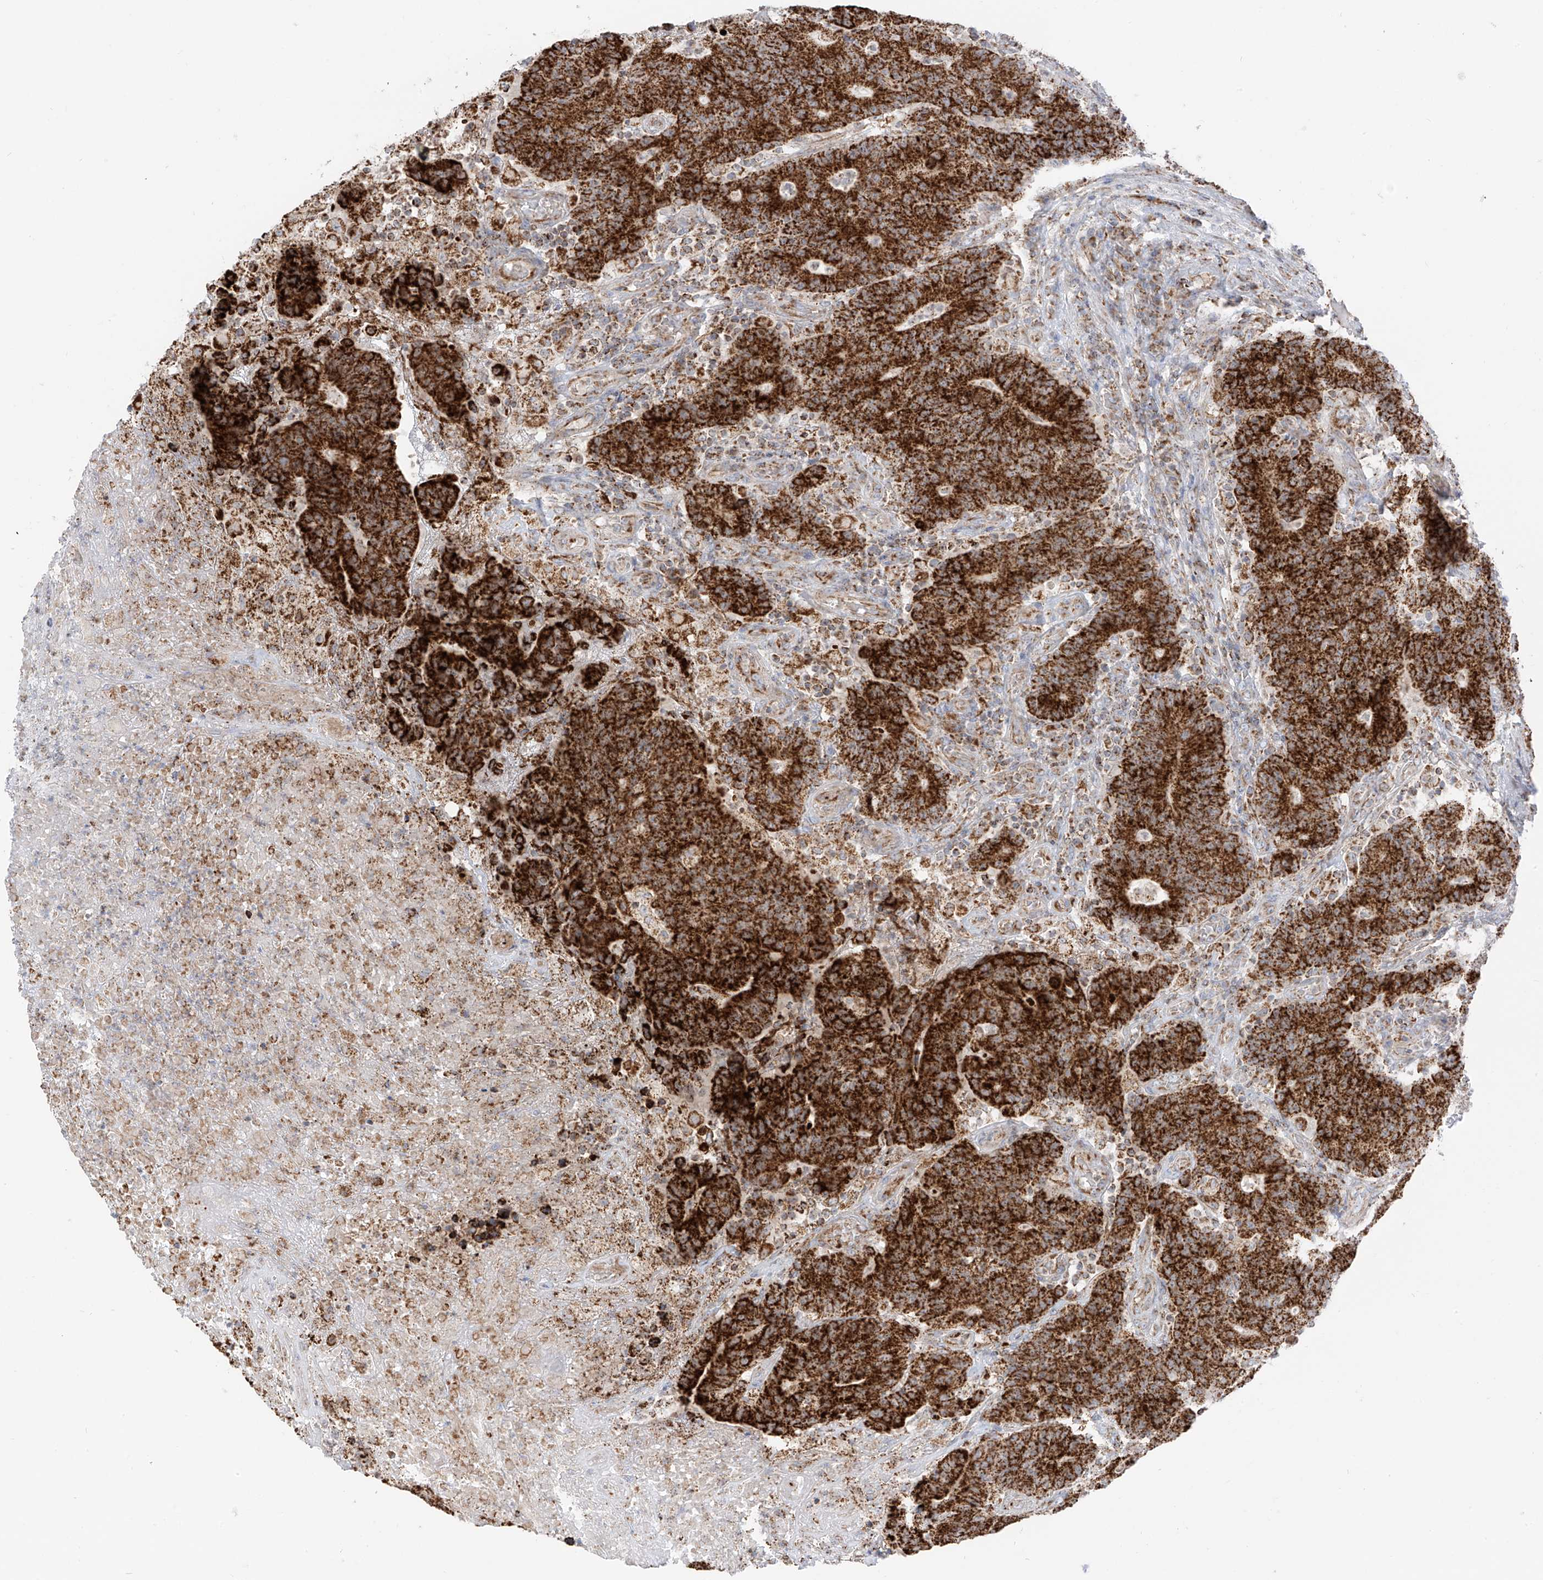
{"staining": {"intensity": "strong", "quantity": ">75%", "location": "cytoplasmic/membranous"}, "tissue": "colorectal cancer", "cell_type": "Tumor cells", "image_type": "cancer", "snomed": [{"axis": "morphology", "description": "Normal tissue, NOS"}, {"axis": "morphology", "description": "Adenocarcinoma, NOS"}, {"axis": "topography", "description": "Colon"}], "caption": "A brown stain labels strong cytoplasmic/membranous staining of a protein in human colorectal adenocarcinoma tumor cells.", "gene": "ETHE1", "patient": {"sex": "female", "age": 75}}